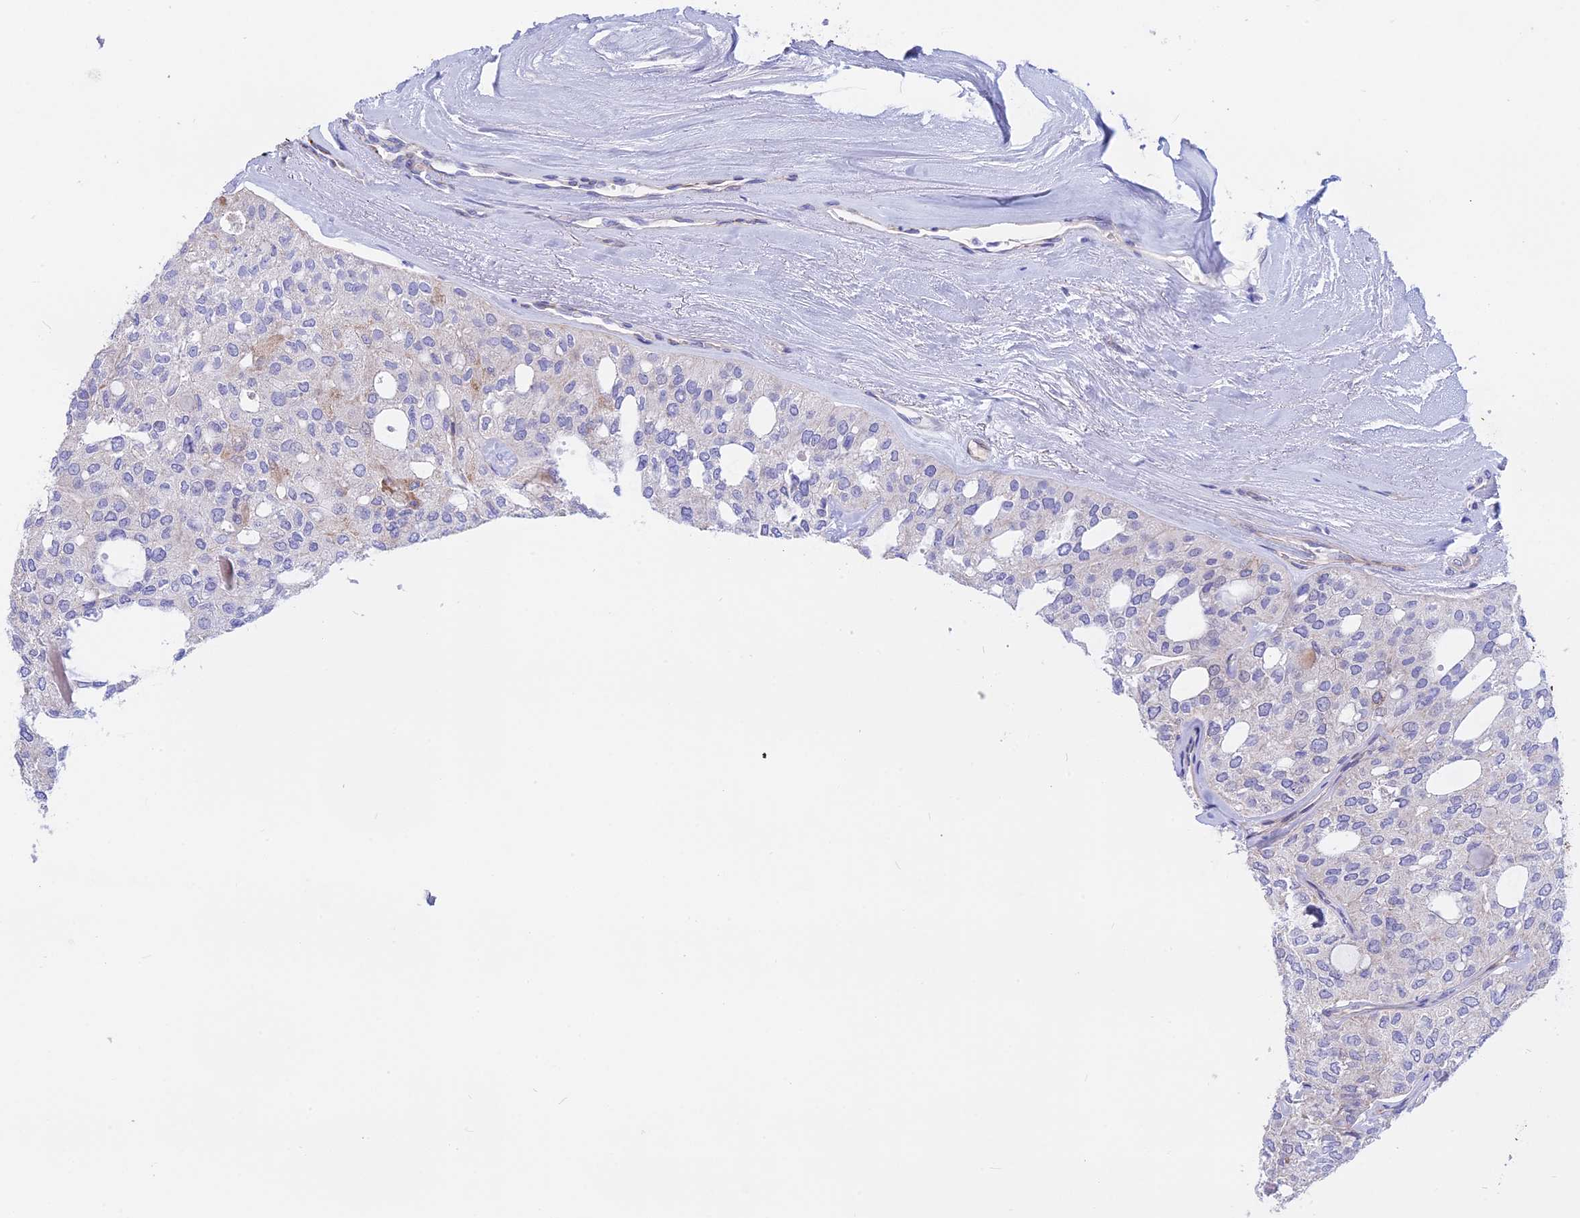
{"staining": {"intensity": "negative", "quantity": "none", "location": "none"}, "tissue": "thyroid cancer", "cell_type": "Tumor cells", "image_type": "cancer", "snomed": [{"axis": "morphology", "description": "Follicular adenoma carcinoma, NOS"}, {"axis": "topography", "description": "Thyroid gland"}], "caption": "Image shows no significant protein positivity in tumor cells of thyroid follicular adenoma carcinoma. The staining was performed using DAB to visualize the protein expression in brown, while the nuclei were stained in blue with hematoxylin (Magnification: 20x).", "gene": "TMEM138", "patient": {"sex": "male", "age": 75}}